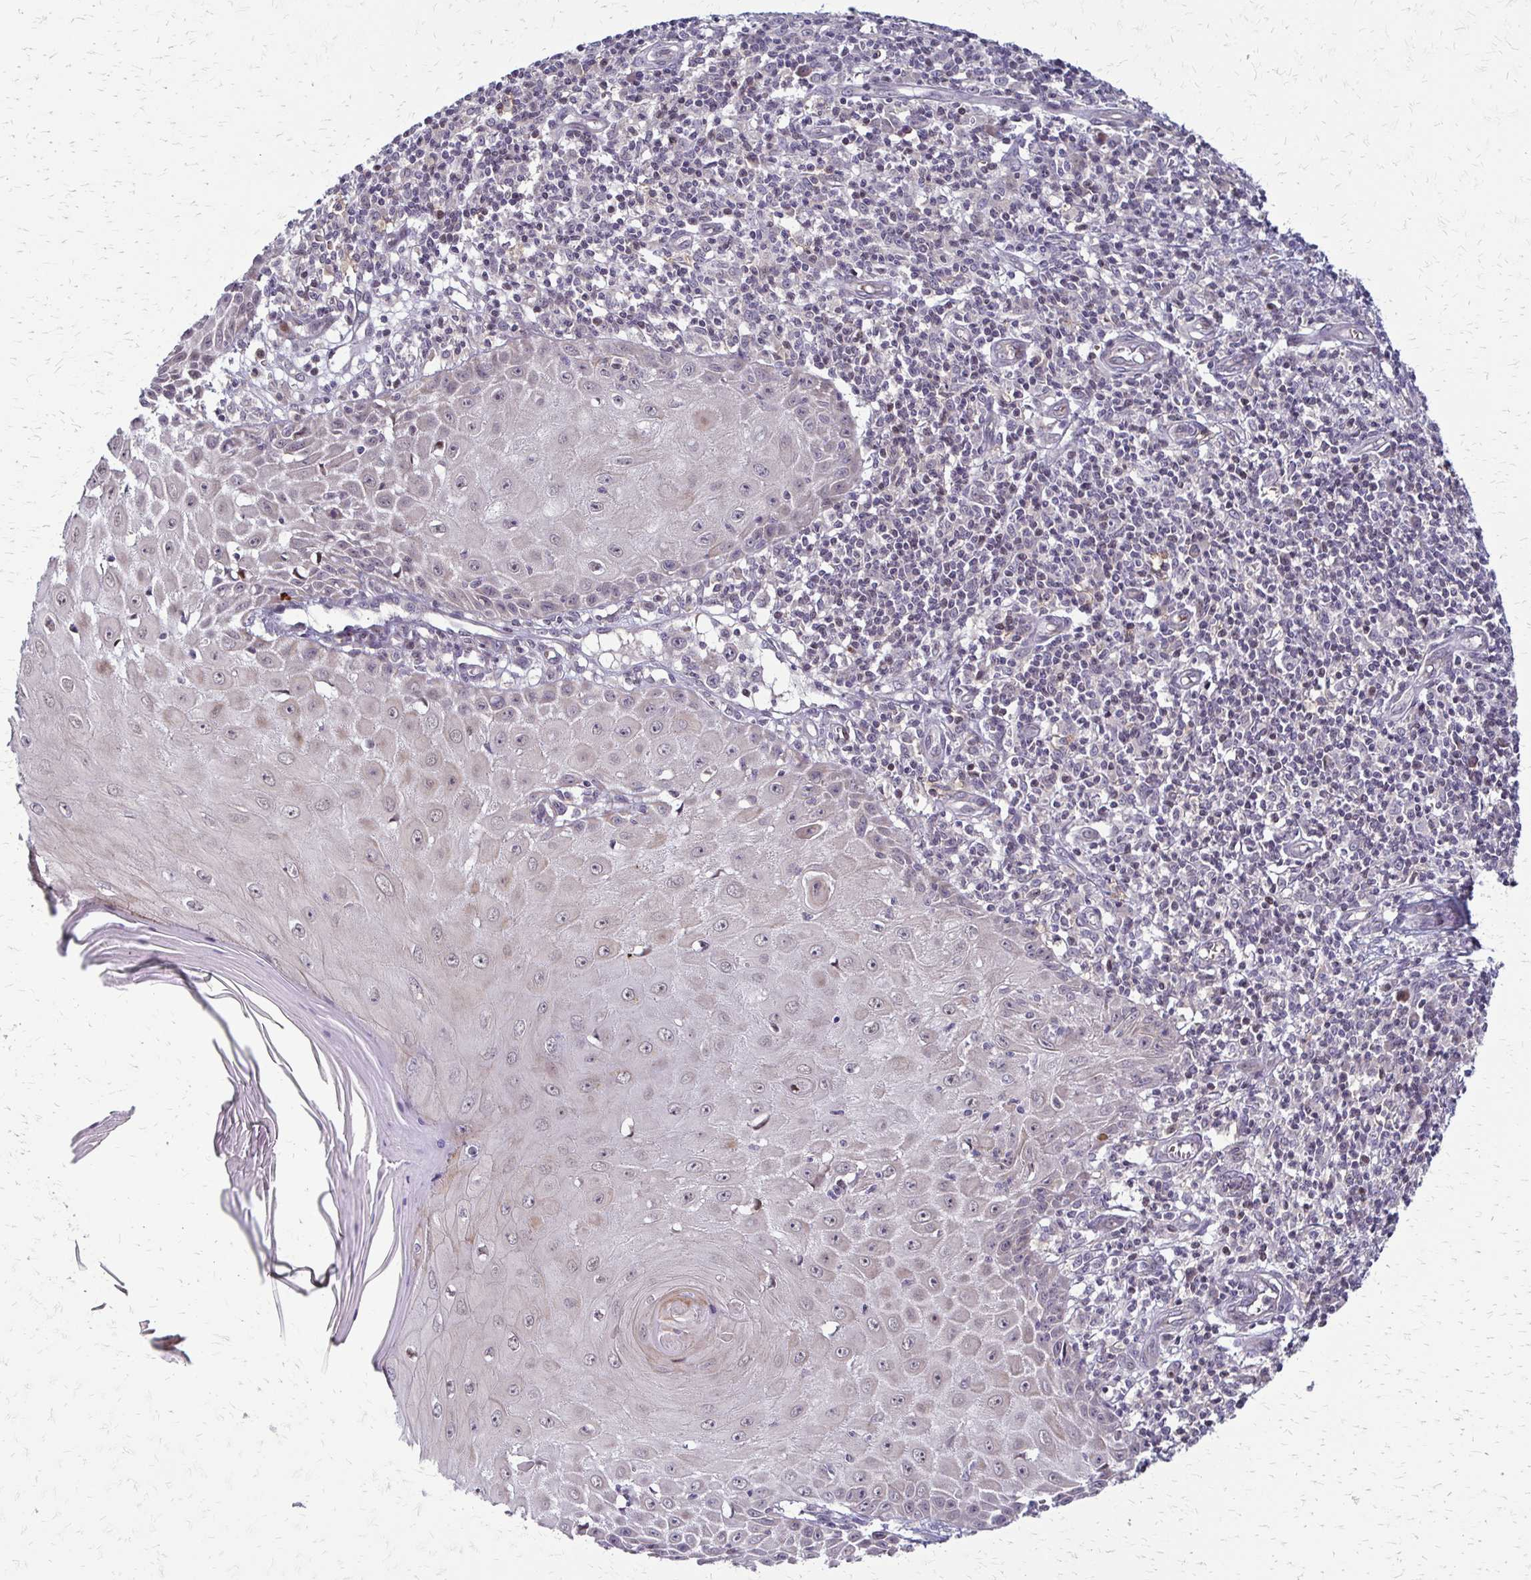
{"staining": {"intensity": "negative", "quantity": "none", "location": "none"}, "tissue": "skin cancer", "cell_type": "Tumor cells", "image_type": "cancer", "snomed": [{"axis": "morphology", "description": "Squamous cell carcinoma, NOS"}, {"axis": "topography", "description": "Skin"}], "caption": "Skin squamous cell carcinoma stained for a protein using immunohistochemistry (IHC) exhibits no staining tumor cells.", "gene": "TRIR", "patient": {"sex": "female", "age": 73}}